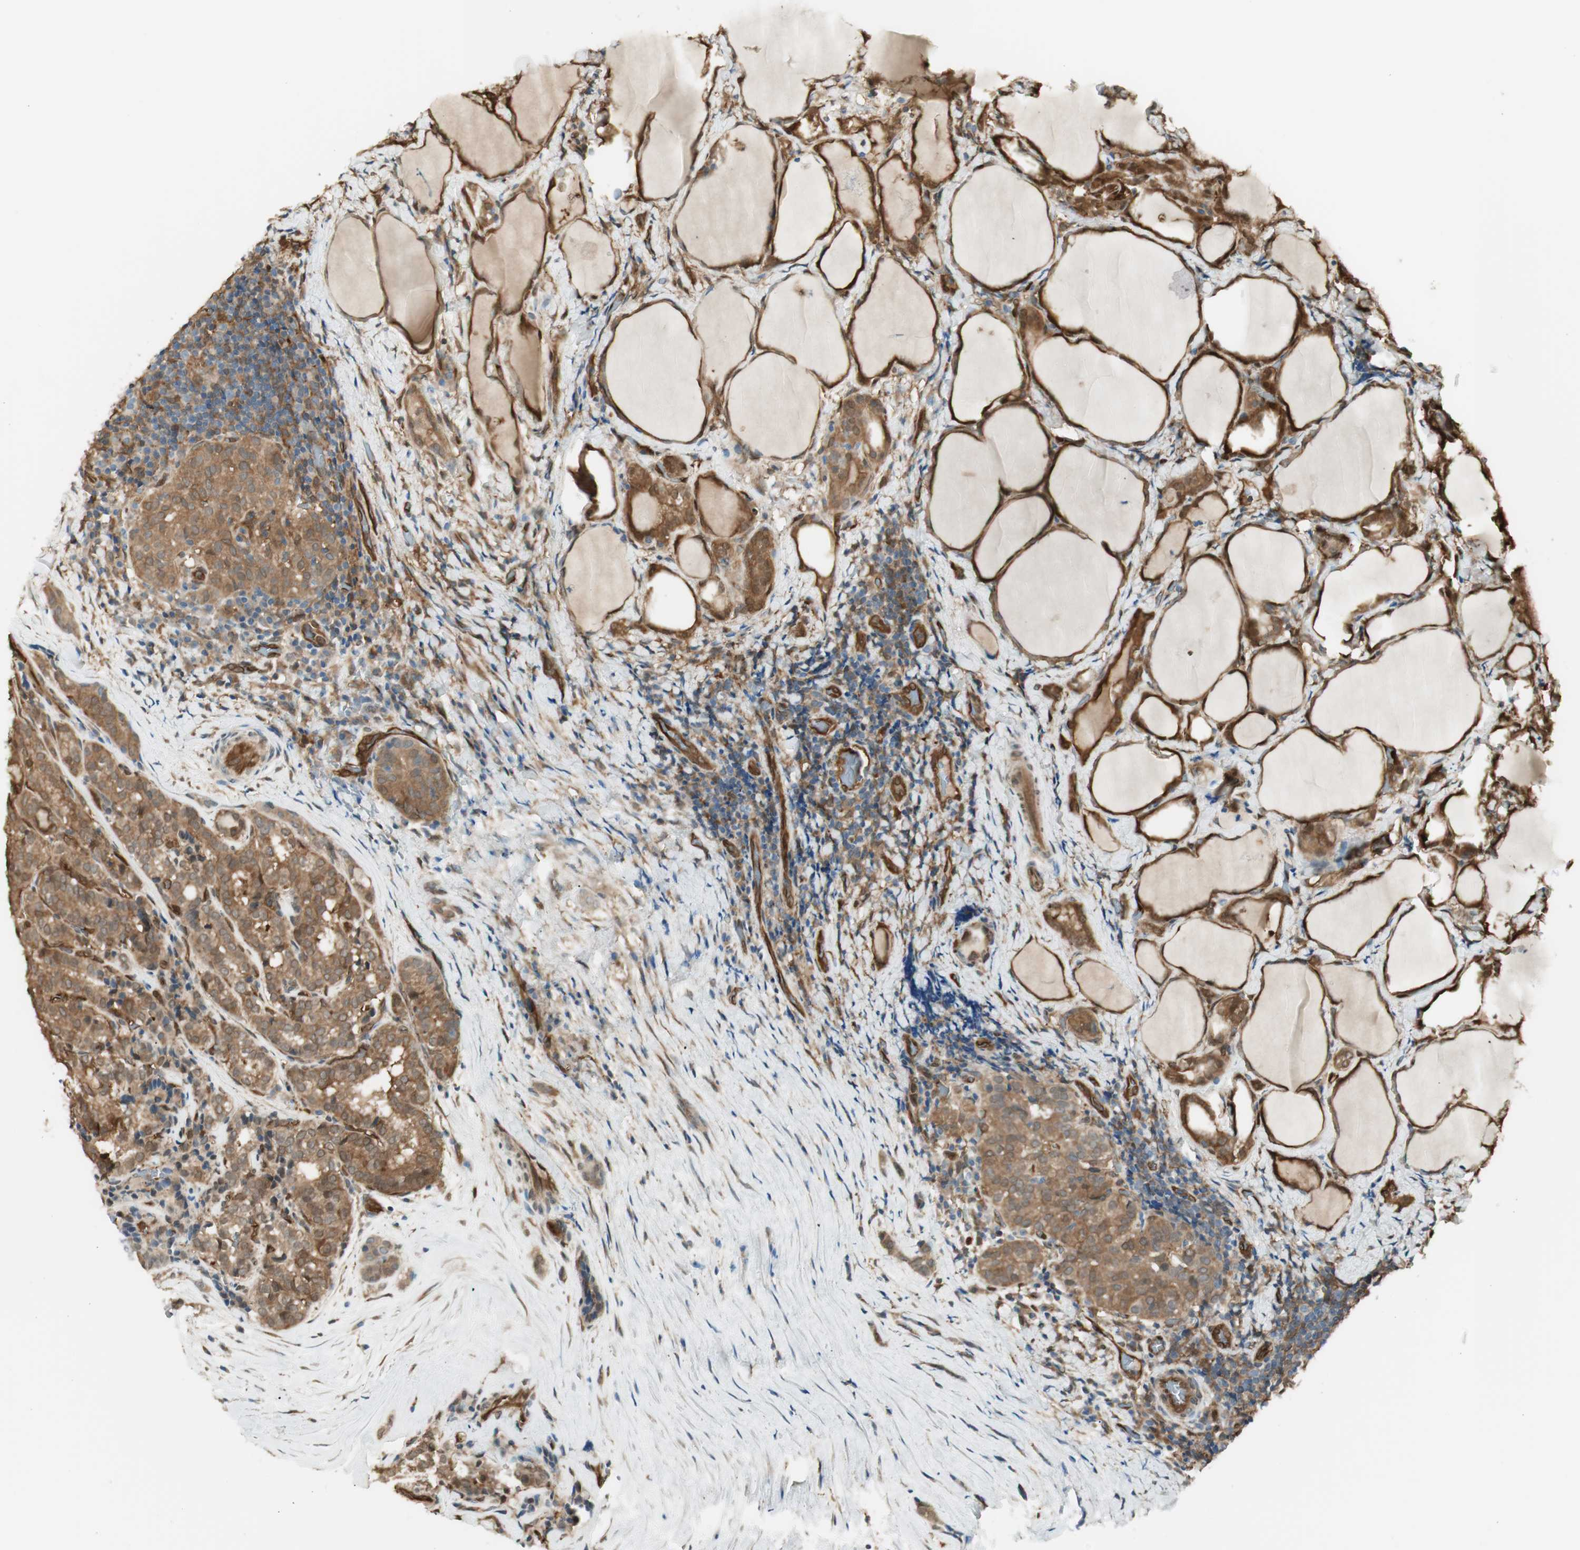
{"staining": {"intensity": "moderate", "quantity": ">75%", "location": "cytoplasmic/membranous"}, "tissue": "thyroid cancer", "cell_type": "Tumor cells", "image_type": "cancer", "snomed": [{"axis": "morphology", "description": "Normal tissue, NOS"}, {"axis": "morphology", "description": "Papillary adenocarcinoma, NOS"}, {"axis": "topography", "description": "Thyroid gland"}], "caption": "Papillary adenocarcinoma (thyroid) was stained to show a protein in brown. There is medium levels of moderate cytoplasmic/membranous positivity in approximately >75% of tumor cells.", "gene": "SERPINB6", "patient": {"sex": "female", "age": 30}}